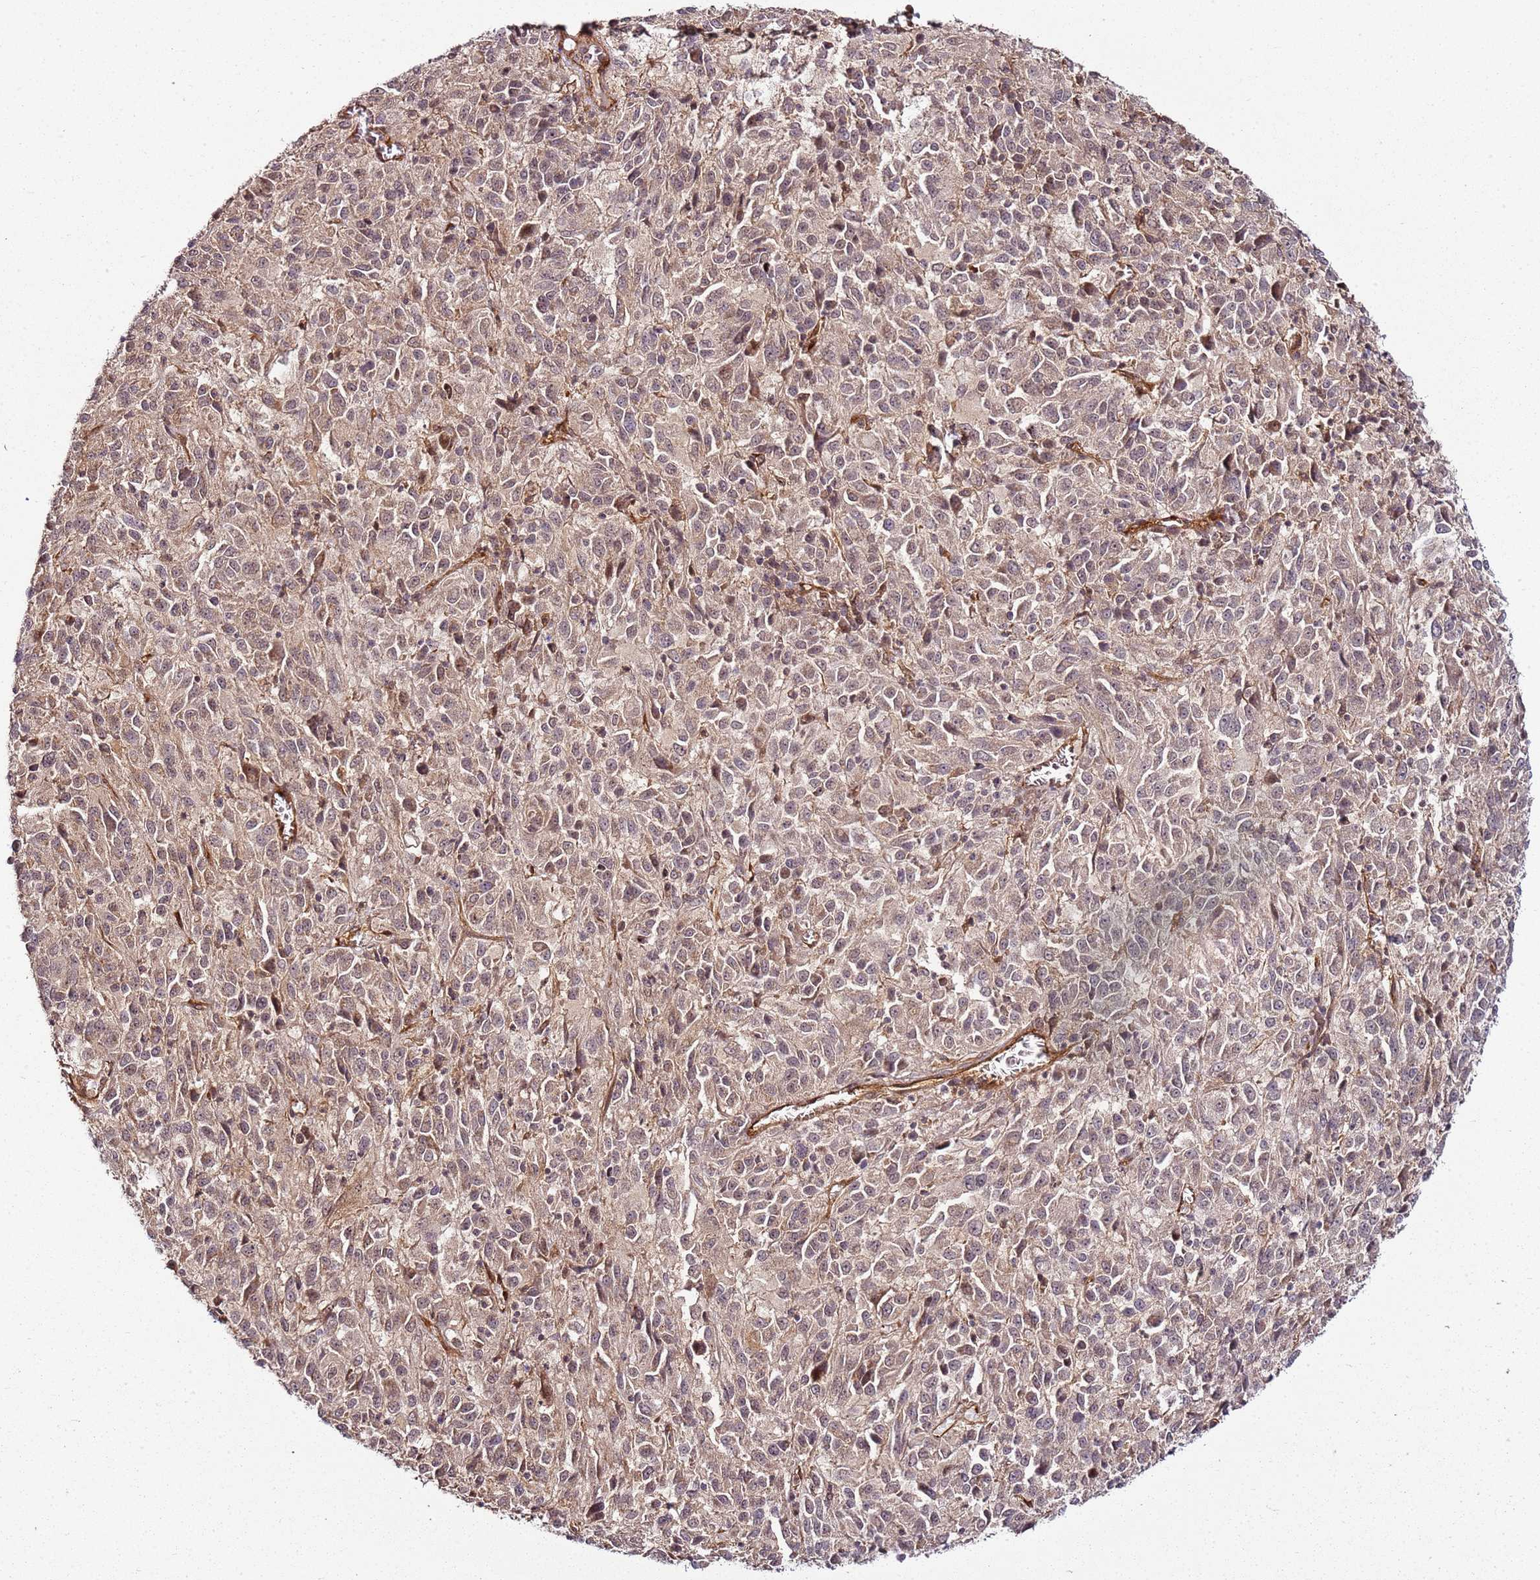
{"staining": {"intensity": "weak", "quantity": "25%-75%", "location": "cytoplasmic/membranous,nuclear"}, "tissue": "melanoma", "cell_type": "Tumor cells", "image_type": "cancer", "snomed": [{"axis": "morphology", "description": "Malignant melanoma, Metastatic site"}, {"axis": "topography", "description": "Lung"}], "caption": "Malignant melanoma (metastatic site) stained with DAB (3,3'-diaminobenzidine) immunohistochemistry reveals low levels of weak cytoplasmic/membranous and nuclear expression in approximately 25%-75% of tumor cells.", "gene": "CCNYL1", "patient": {"sex": "male", "age": 64}}